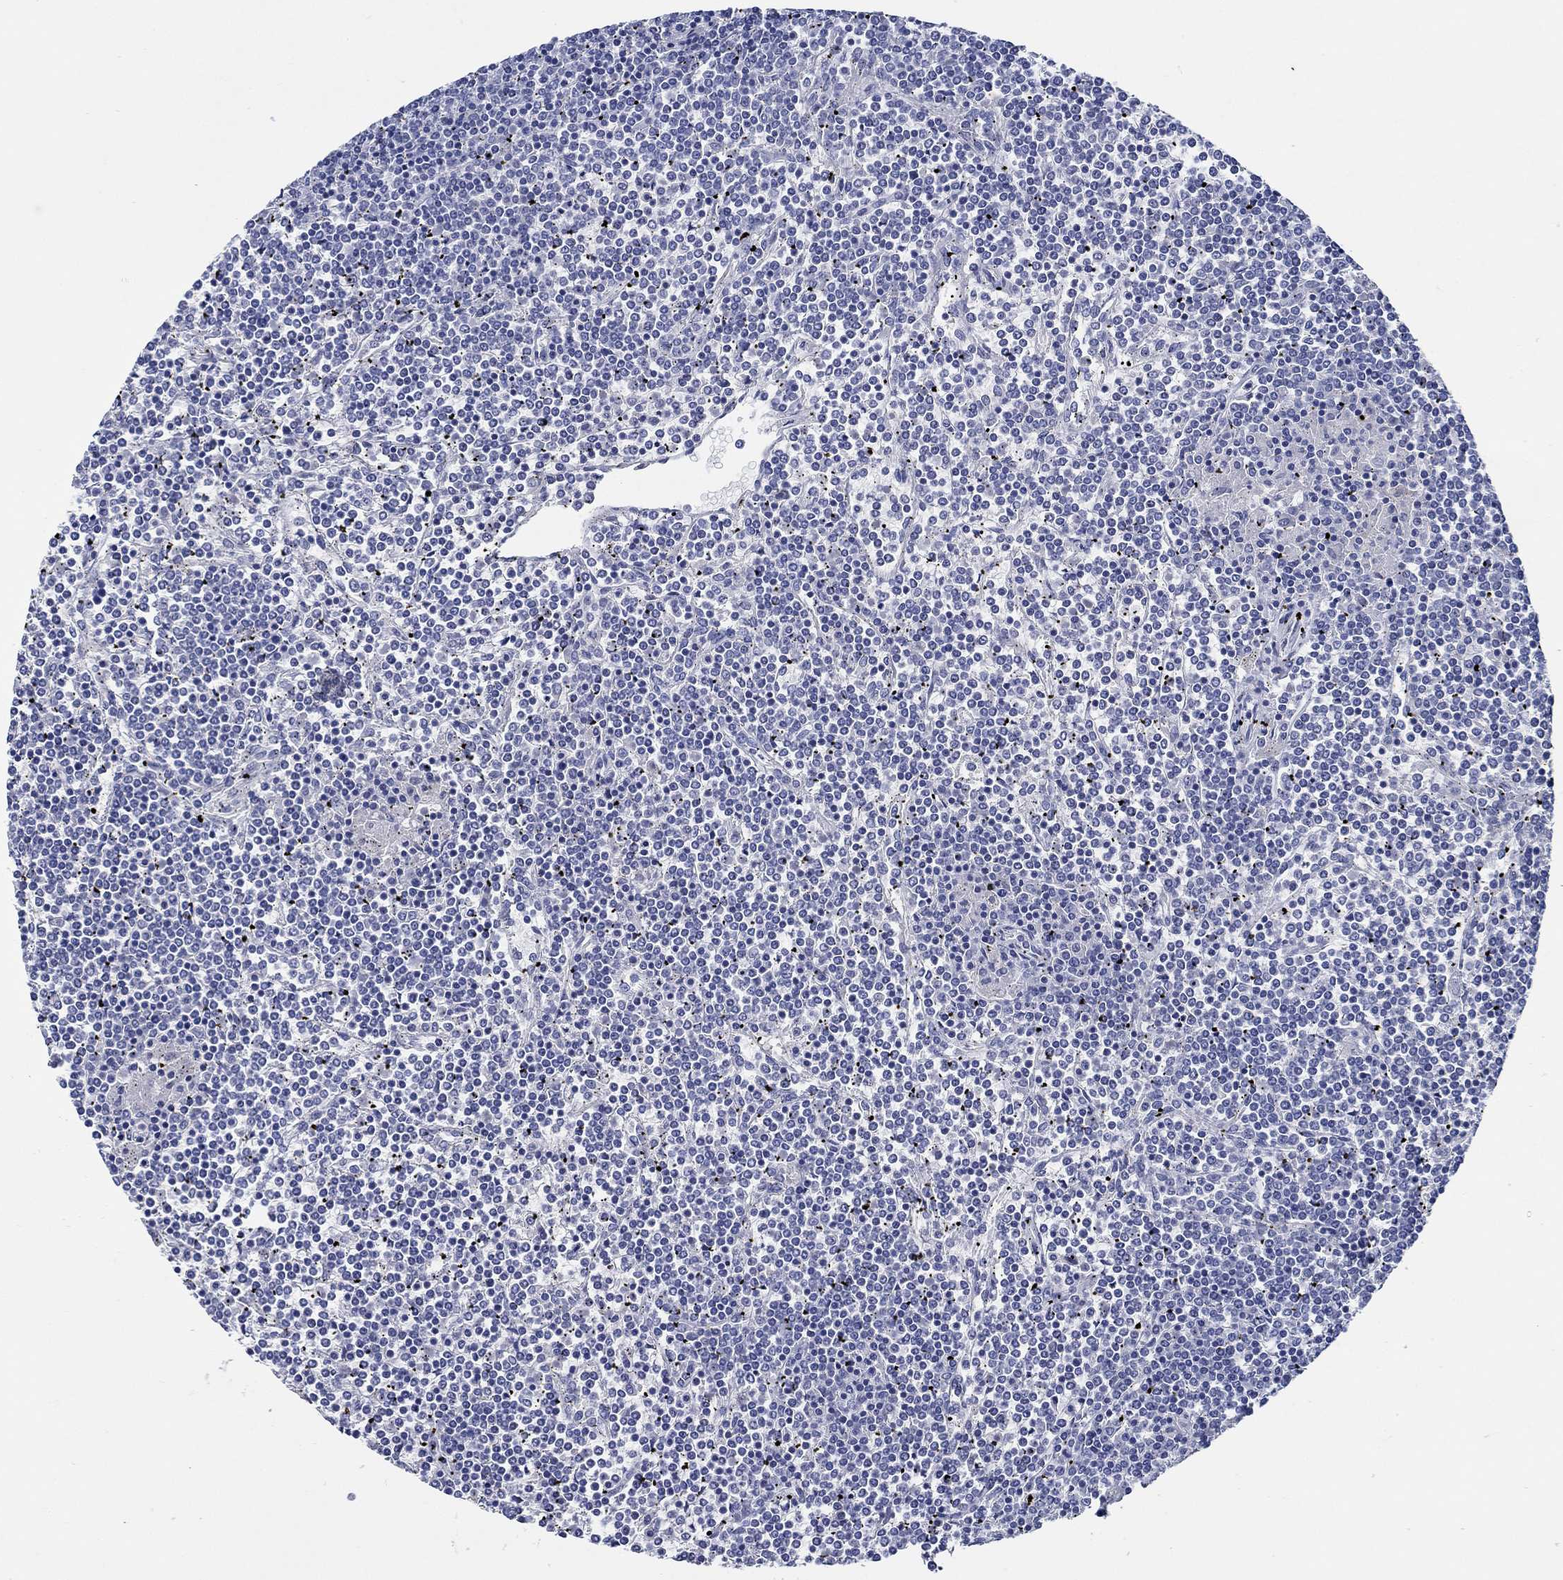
{"staining": {"intensity": "negative", "quantity": "none", "location": "none"}, "tissue": "lymphoma", "cell_type": "Tumor cells", "image_type": "cancer", "snomed": [{"axis": "morphology", "description": "Malignant lymphoma, non-Hodgkin's type, Low grade"}, {"axis": "topography", "description": "Spleen"}], "caption": "Micrograph shows no significant protein positivity in tumor cells of malignant lymphoma, non-Hodgkin's type (low-grade).", "gene": "FBXO2", "patient": {"sex": "female", "age": 19}}